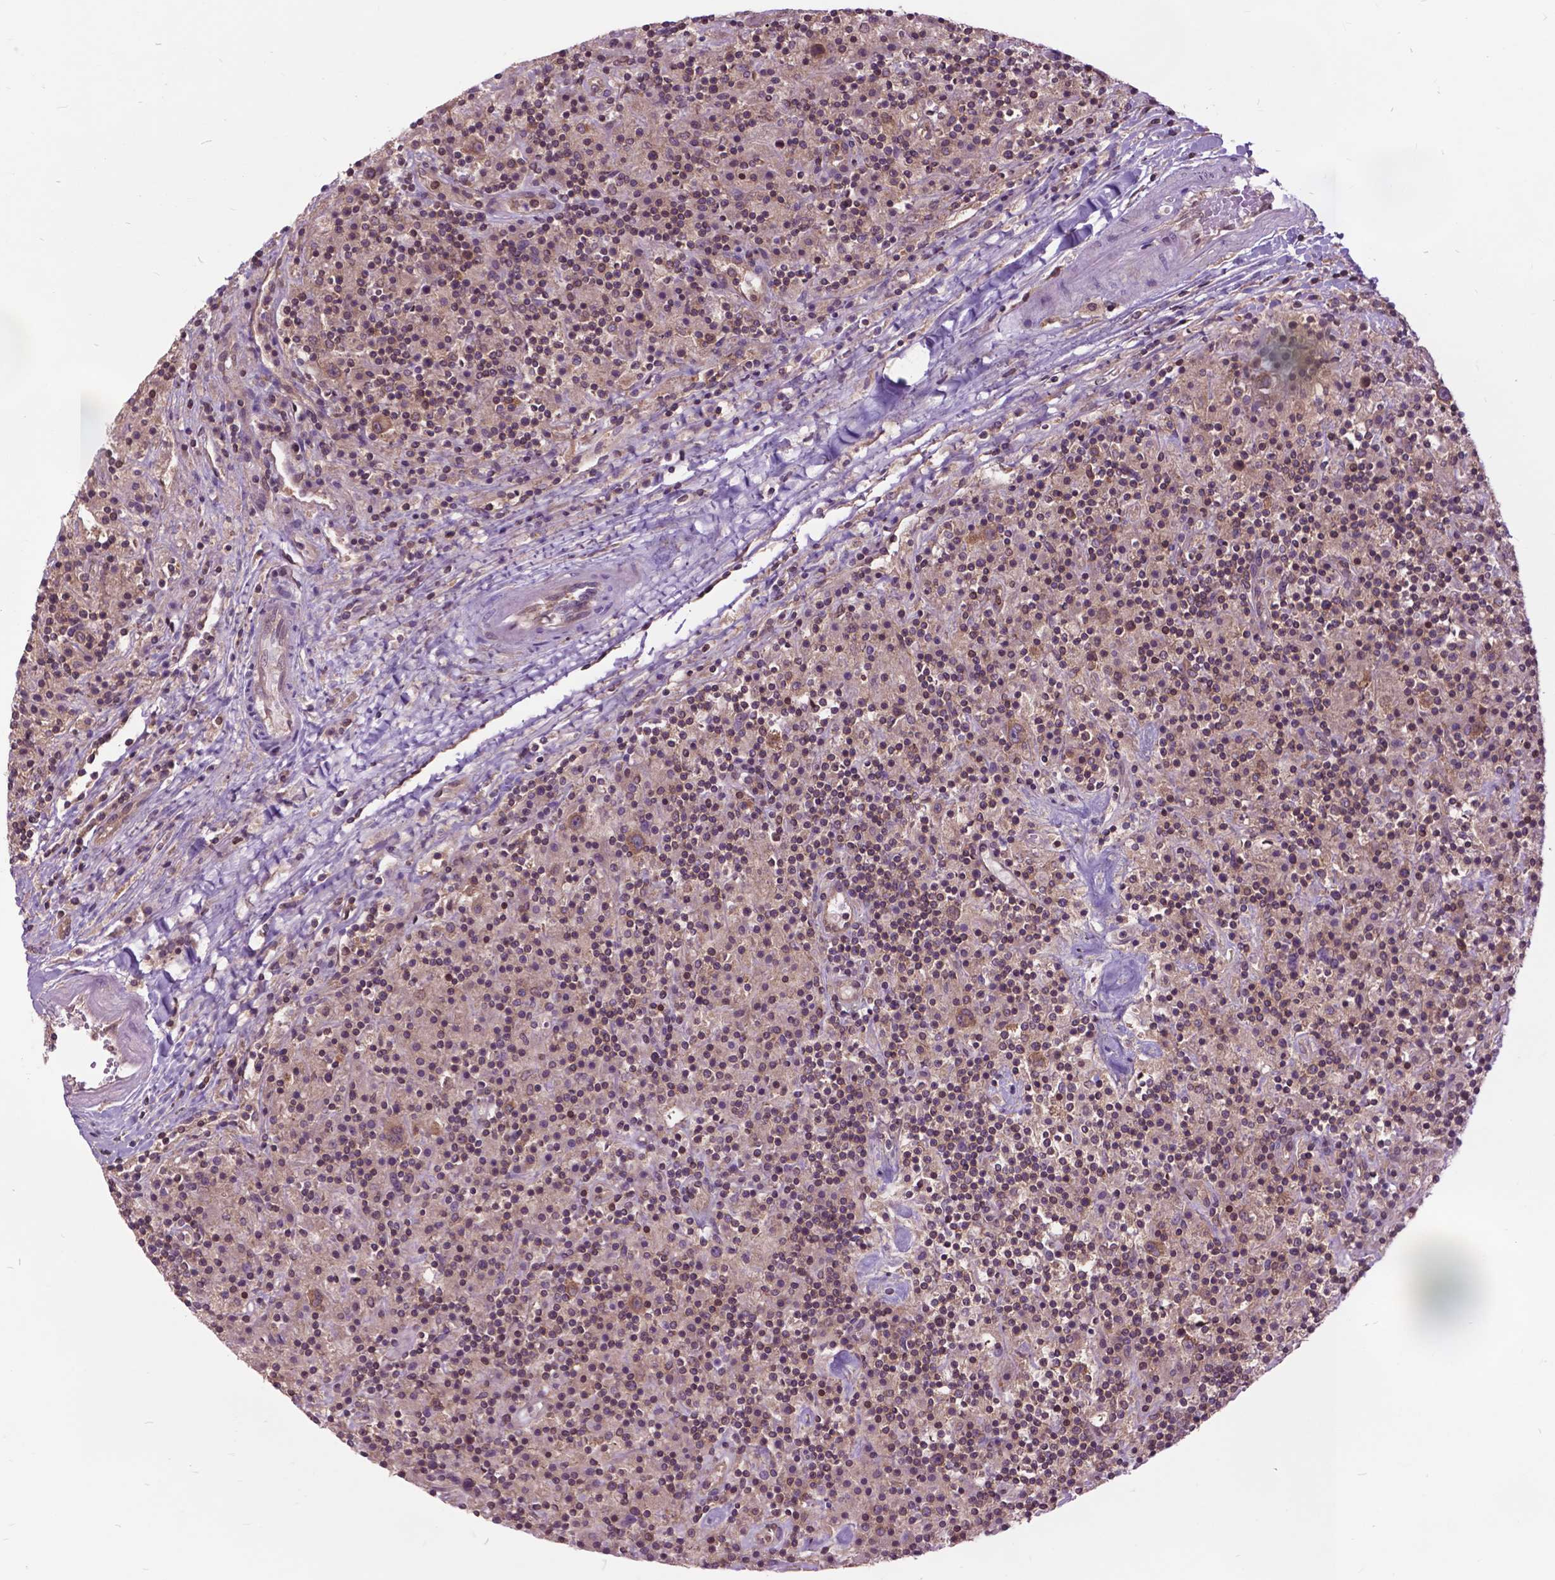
{"staining": {"intensity": "moderate", "quantity": ">75%", "location": "cytoplasmic/membranous"}, "tissue": "lymphoma", "cell_type": "Tumor cells", "image_type": "cancer", "snomed": [{"axis": "morphology", "description": "Hodgkin's disease, NOS"}, {"axis": "topography", "description": "Lymph node"}], "caption": "This photomicrograph displays lymphoma stained with immunohistochemistry (IHC) to label a protein in brown. The cytoplasmic/membranous of tumor cells show moderate positivity for the protein. Nuclei are counter-stained blue.", "gene": "ARAF", "patient": {"sex": "male", "age": 70}}